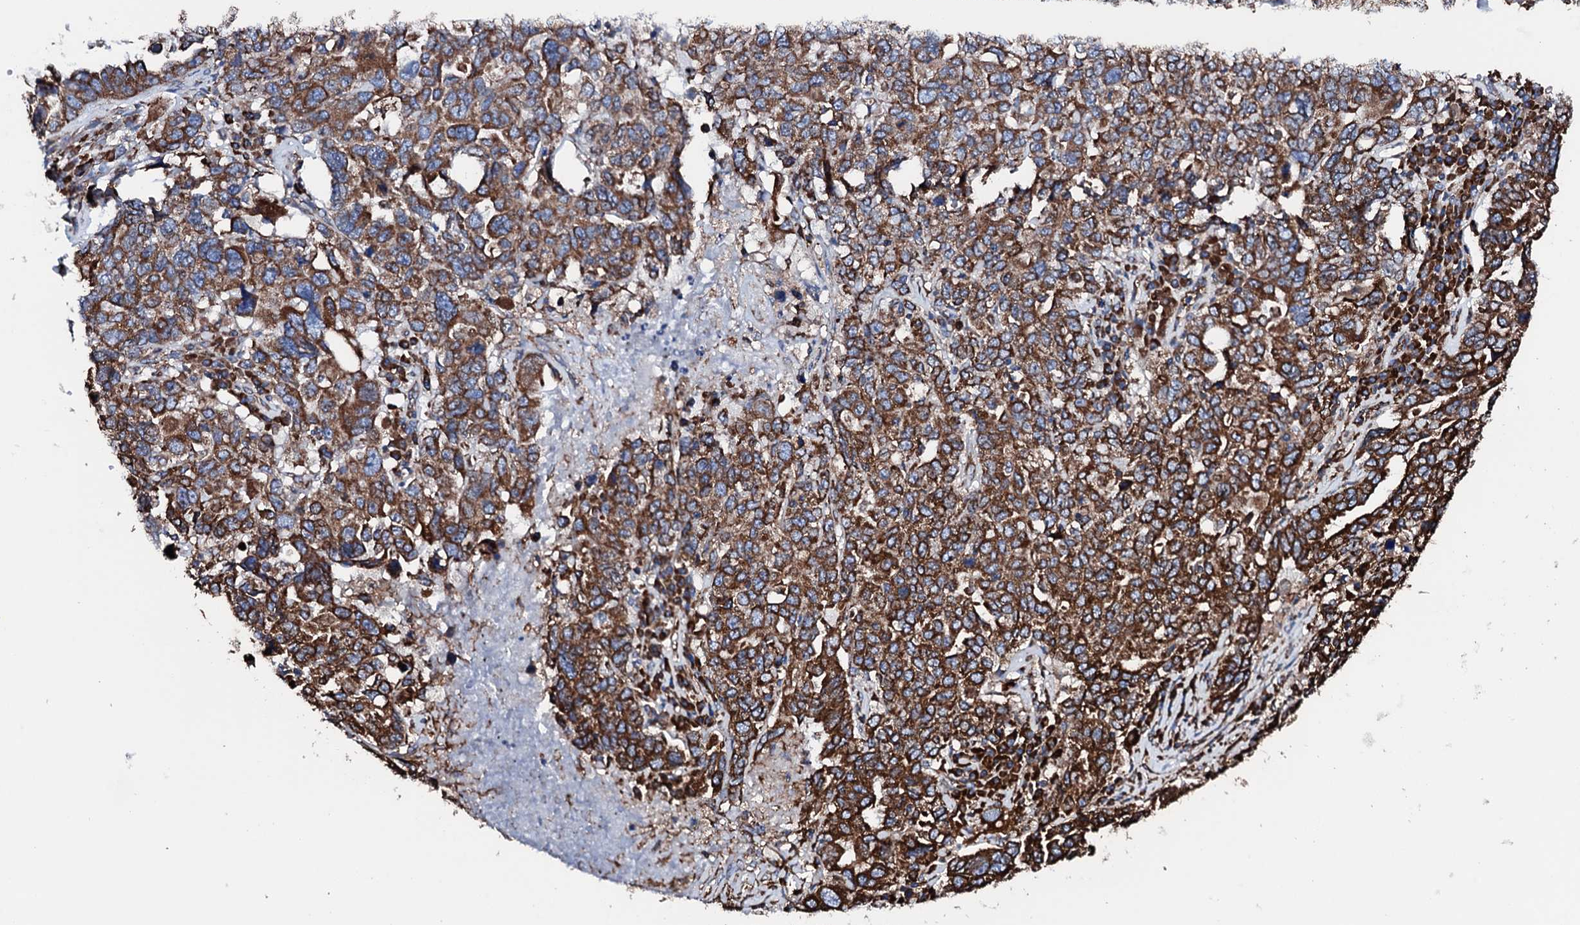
{"staining": {"intensity": "strong", "quantity": ">75%", "location": "cytoplasmic/membranous"}, "tissue": "ovarian cancer", "cell_type": "Tumor cells", "image_type": "cancer", "snomed": [{"axis": "morphology", "description": "Carcinoma, endometroid"}, {"axis": "topography", "description": "Ovary"}], "caption": "Human ovarian cancer (endometroid carcinoma) stained with a protein marker reveals strong staining in tumor cells.", "gene": "AMDHD1", "patient": {"sex": "female", "age": 62}}